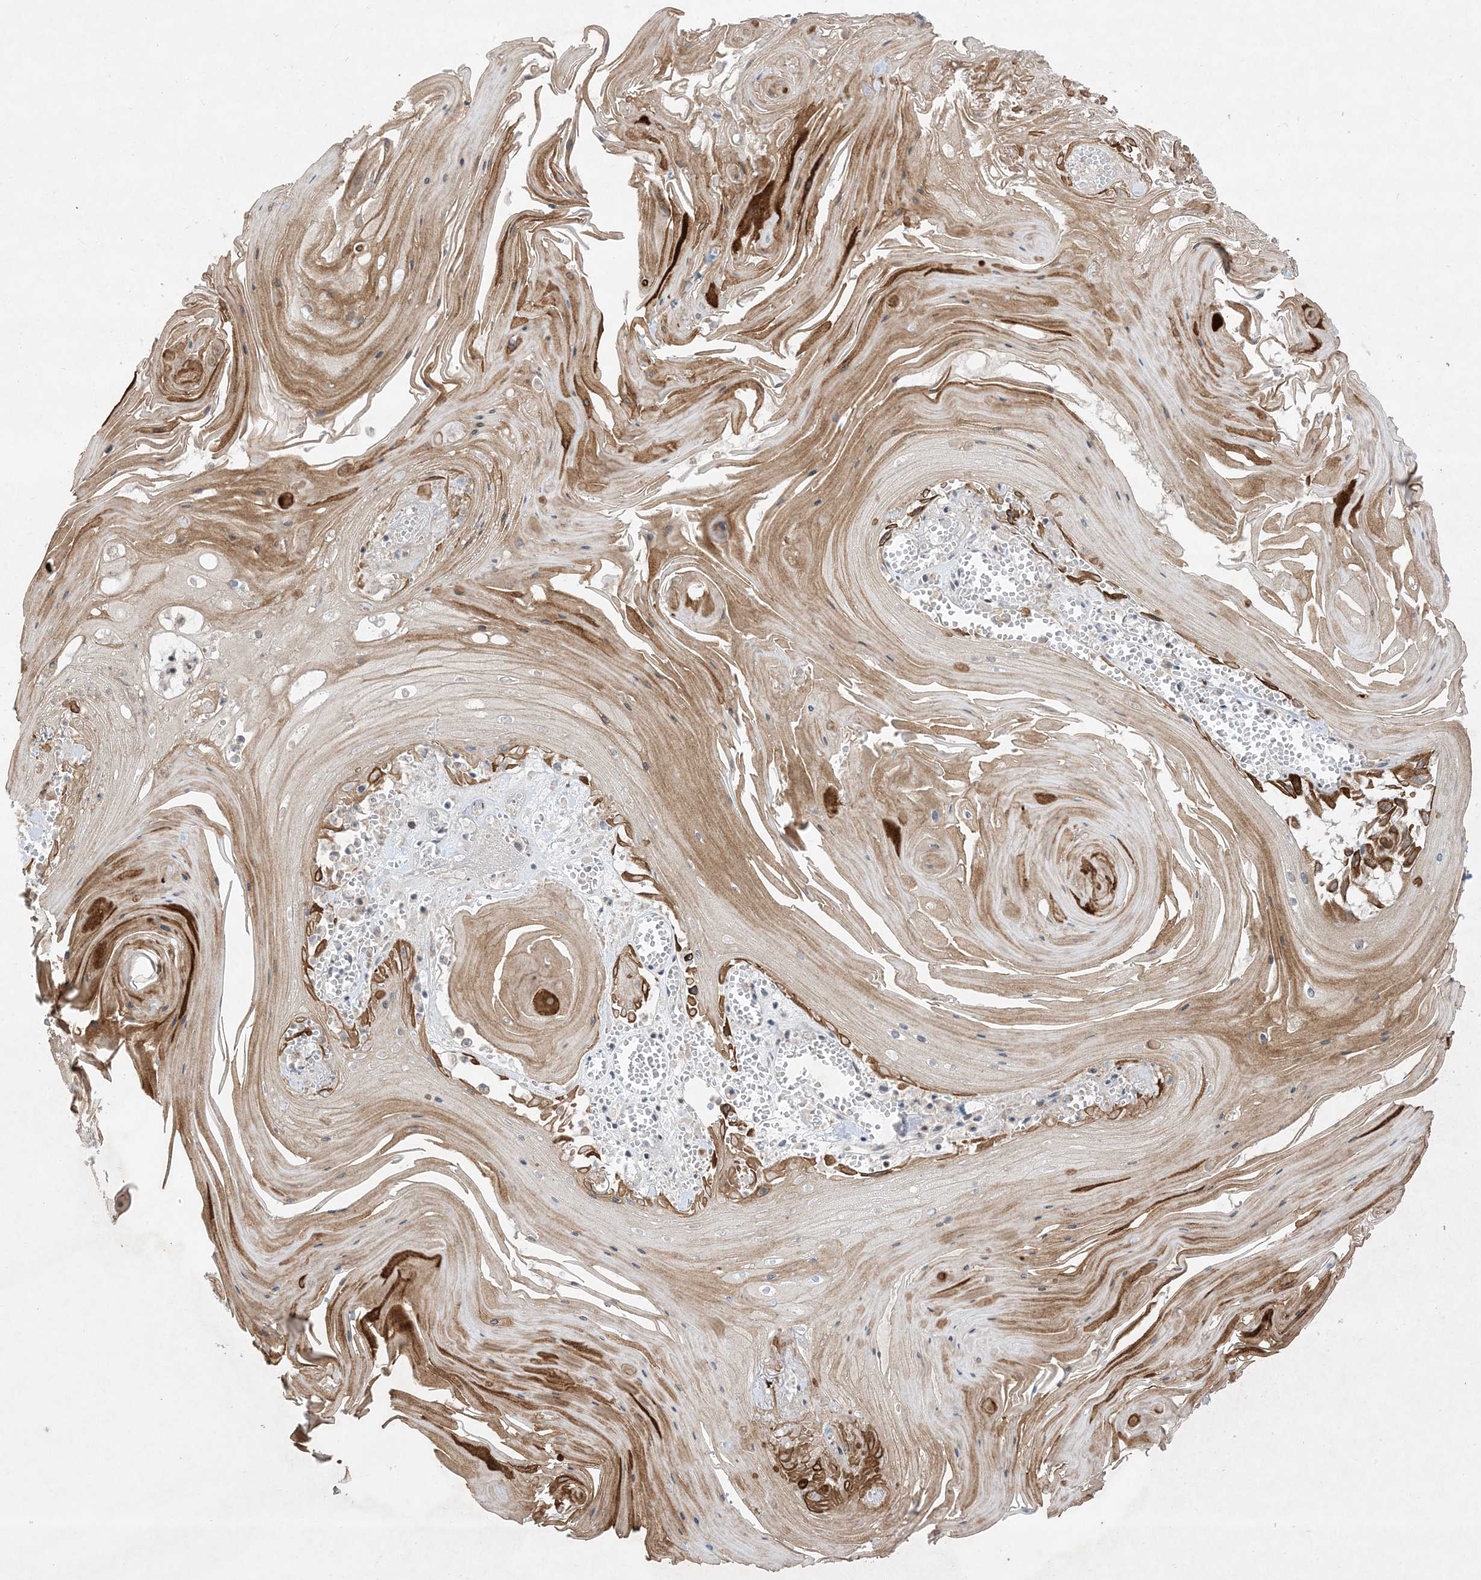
{"staining": {"intensity": "moderate", "quantity": "25%-75%", "location": "cytoplasmic/membranous,nuclear"}, "tissue": "skin cancer", "cell_type": "Tumor cells", "image_type": "cancer", "snomed": [{"axis": "morphology", "description": "Squamous cell carcinoma, NOS"}, {"axis": "topography", "description": "Skin"}], "caption": "Immunohistochemistry (IHC) (DAB) staining of skin cancer displays moderate cytoplasmic/membranous and nuclear protein expression in about 25%-75% of tumor cells.", "gene": "SOGA3", "patient": {"sex": "male", "age": 74}}